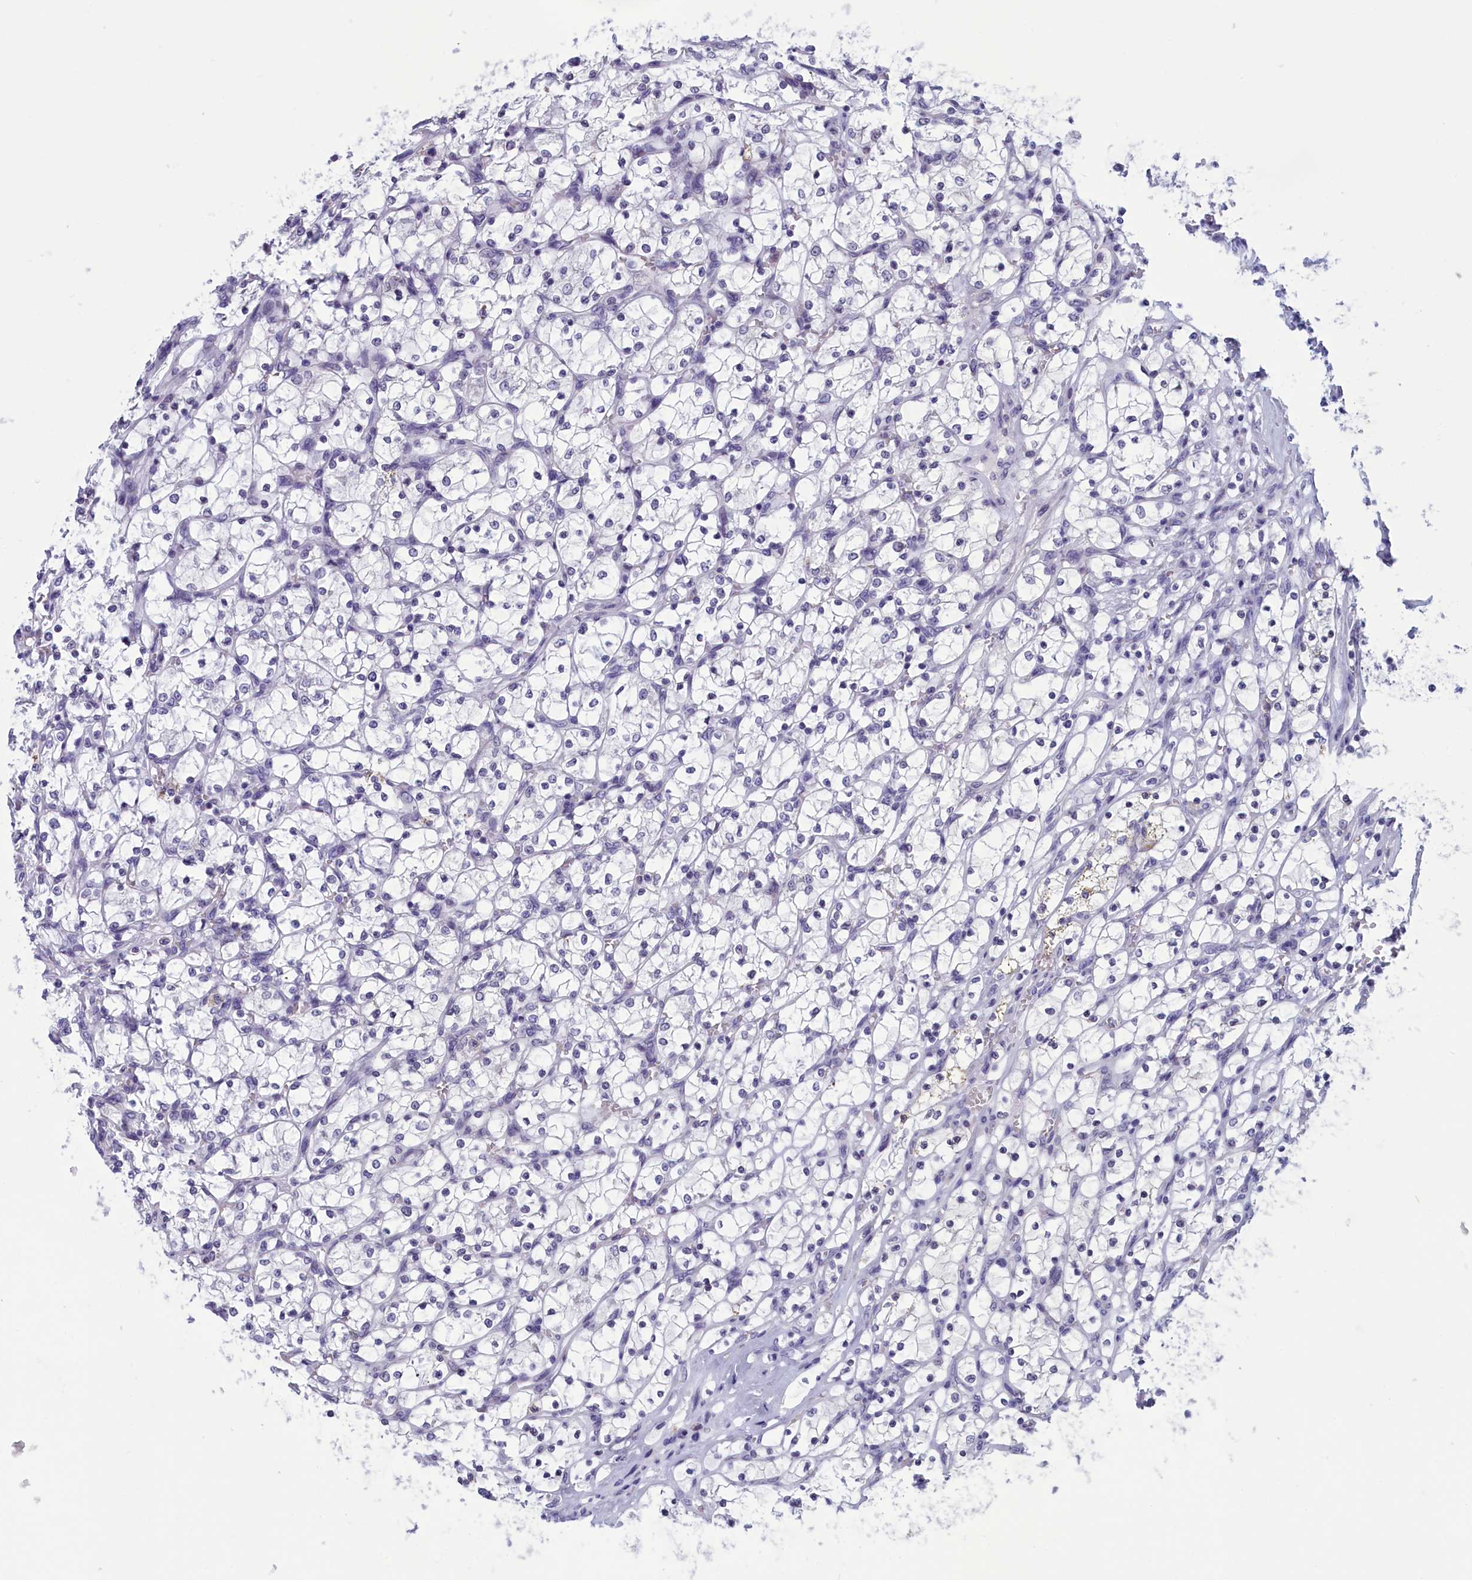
{"staining": {"intensity": "negative", "quantity": "none", "location": "none"}, "tissue": "renal cancer", "cell_type": "Tumor cells", "image_type": "cancer", "snomed": [{"axis": "morphology", "description": "Adenocarcinoma, NOS"}, {"axis": "topography", "description": "Kidney"}], "caption": "Tumor cells are negative for brown protein staining in renal cancer (adenocarcinoma).", "gene": "PARS2", "patient": {"sex": "female", "age": 69}}